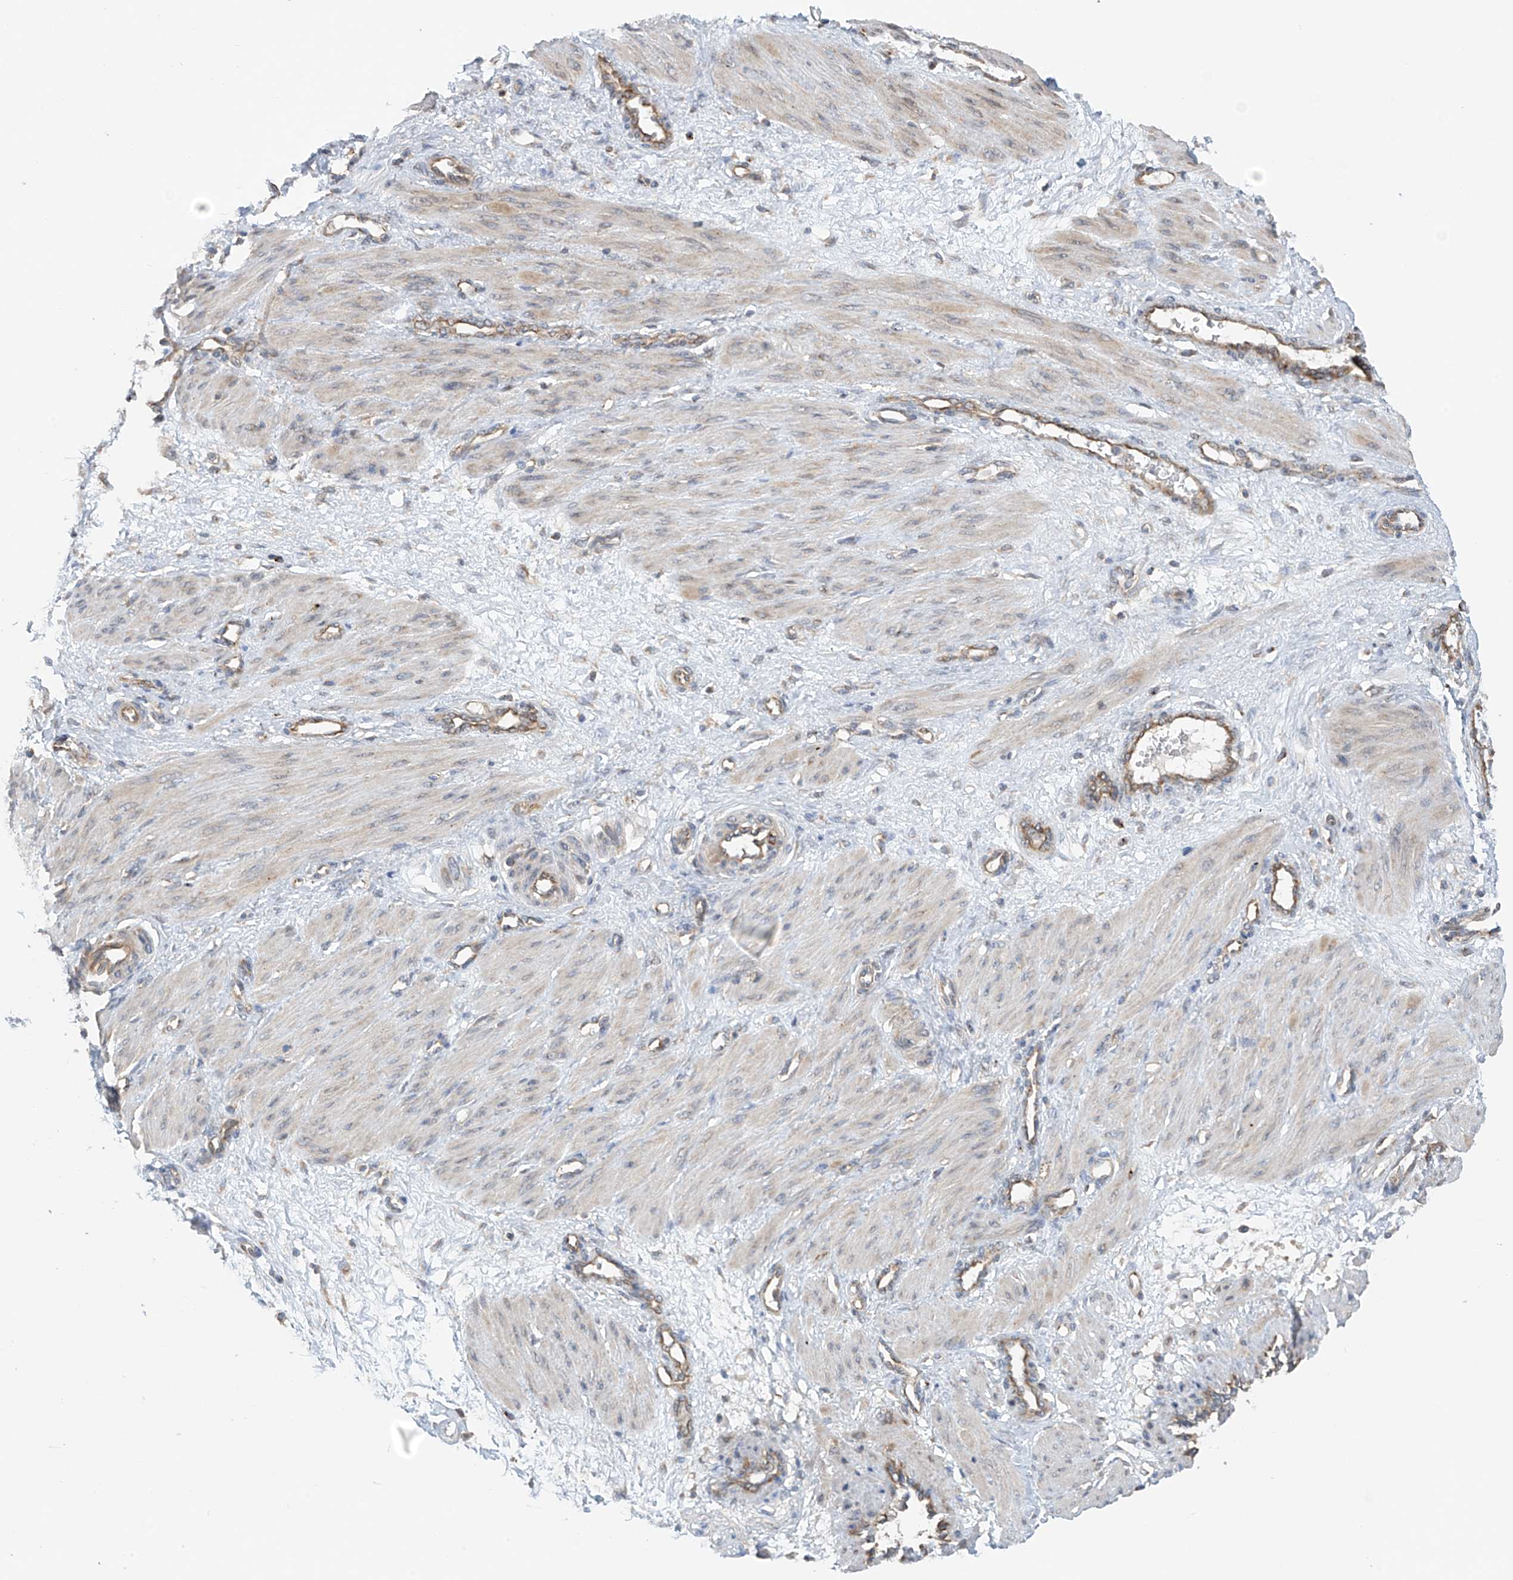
{"staining": {"intensity": "weak", "quantity": "<25%", "location": "cytoplasmic/membranous"}, "tissue": "smooth muscle", "cell_type": "Smooth muscle cells", "image_type": "normal", "snomed": [{"axis": "morphology", "description": "Normal tissue, NOS"}, {"axis": "topography", "description": "Endometrium"}], "caption": "DAB immunohistochemical staining of unremarkable human smooth muscle reveals no significant staining in smooth muscle cells. Nuclei are stained in blue.", "gene": "PNPT1", "patient": {"sex": "female", "age": 33}}